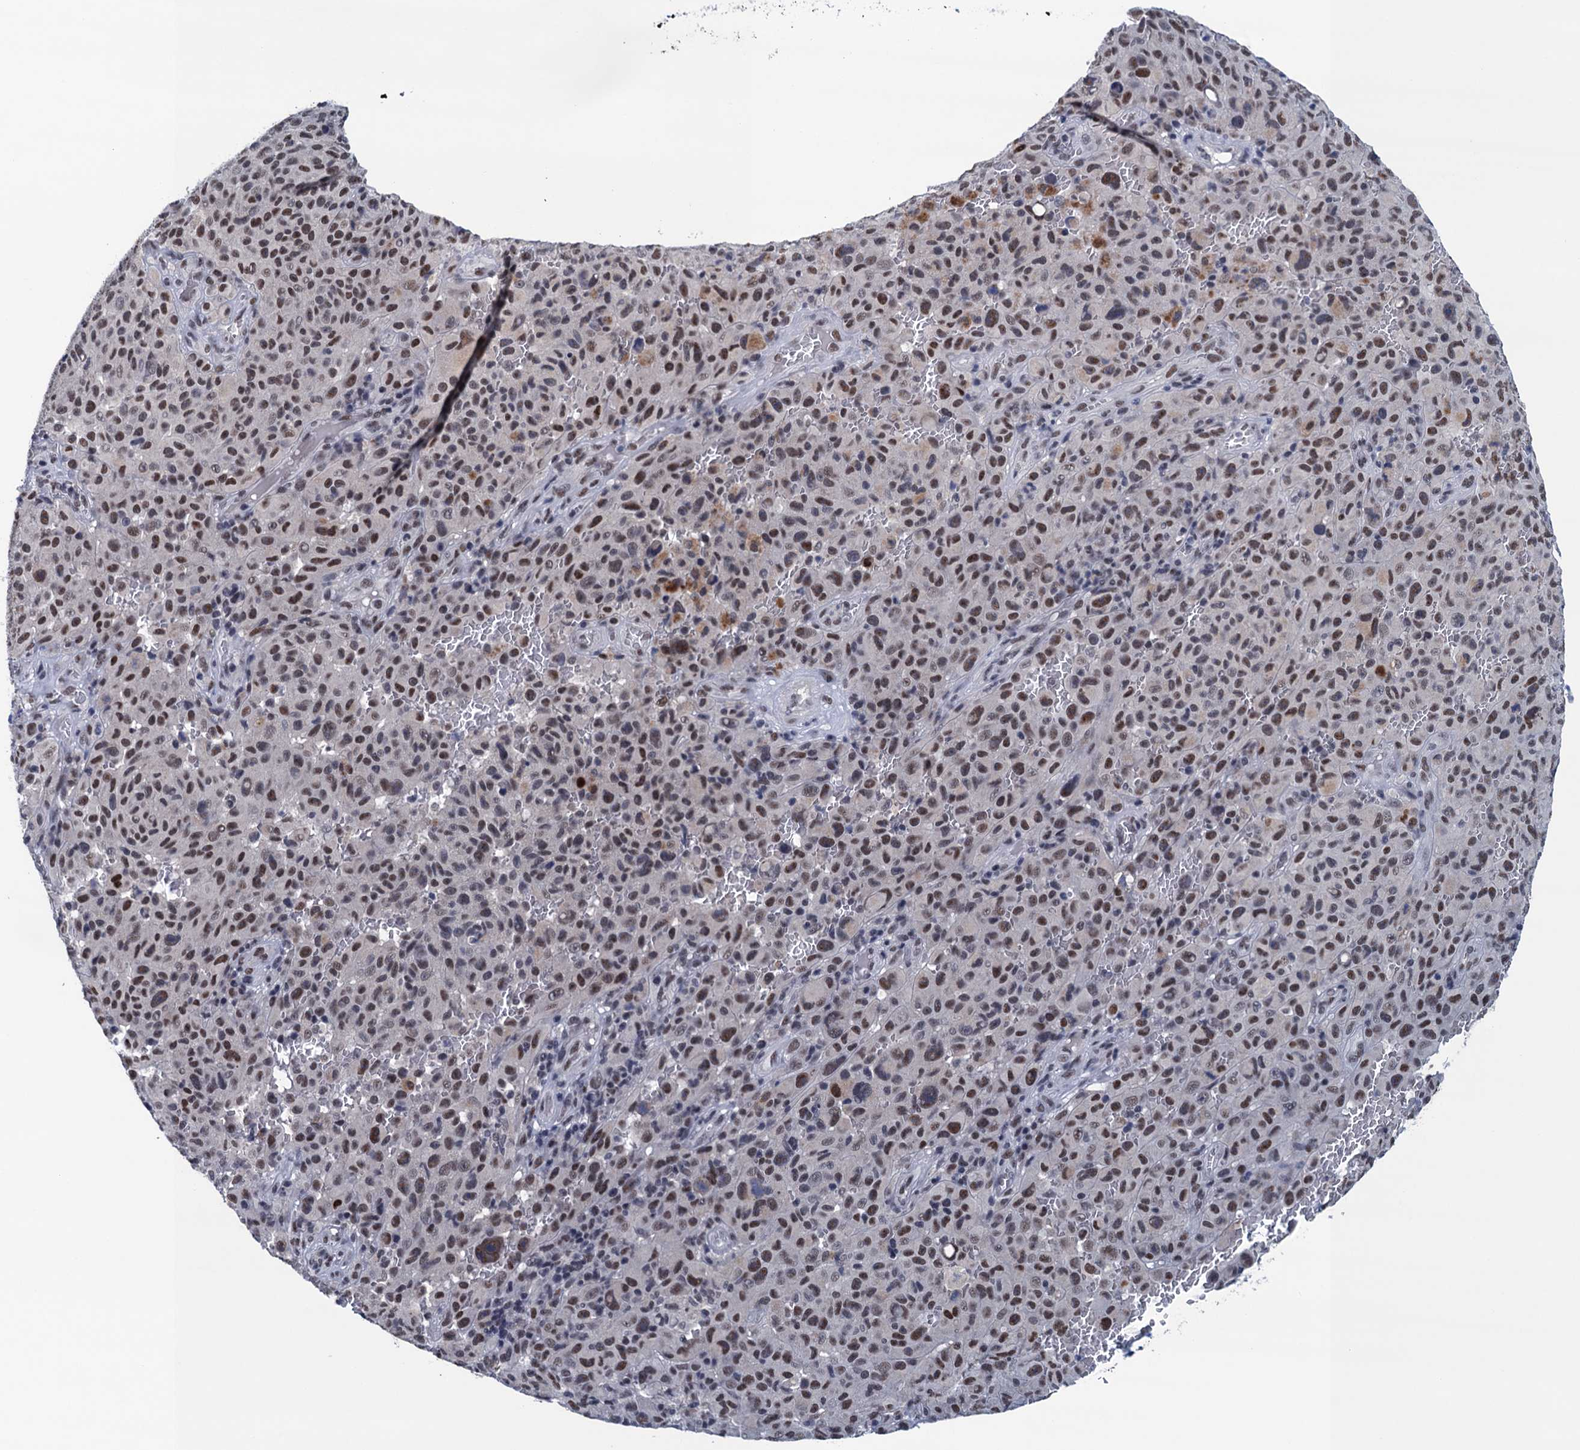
{"staining": {"intensity": "moderate", "quantity": ">75%", "location": "nuclear"}, "tissue": "melanoma", "cell_type": "Tumor cells", "image_type": "cancer", "snomed": [{"axis": "morphology", "description": "Malignant melanoma, NOS"}, {"axis": "topography", "description": "Skin"}], "caption": "High-power microscopy captured an immunohistochemistry histopathology image of melanoma, revealing moderate nuclear staining in approximately >75% of tumor cells.", "gene": "FNBP4", "patient": {"sex": "female", "age": 82}}